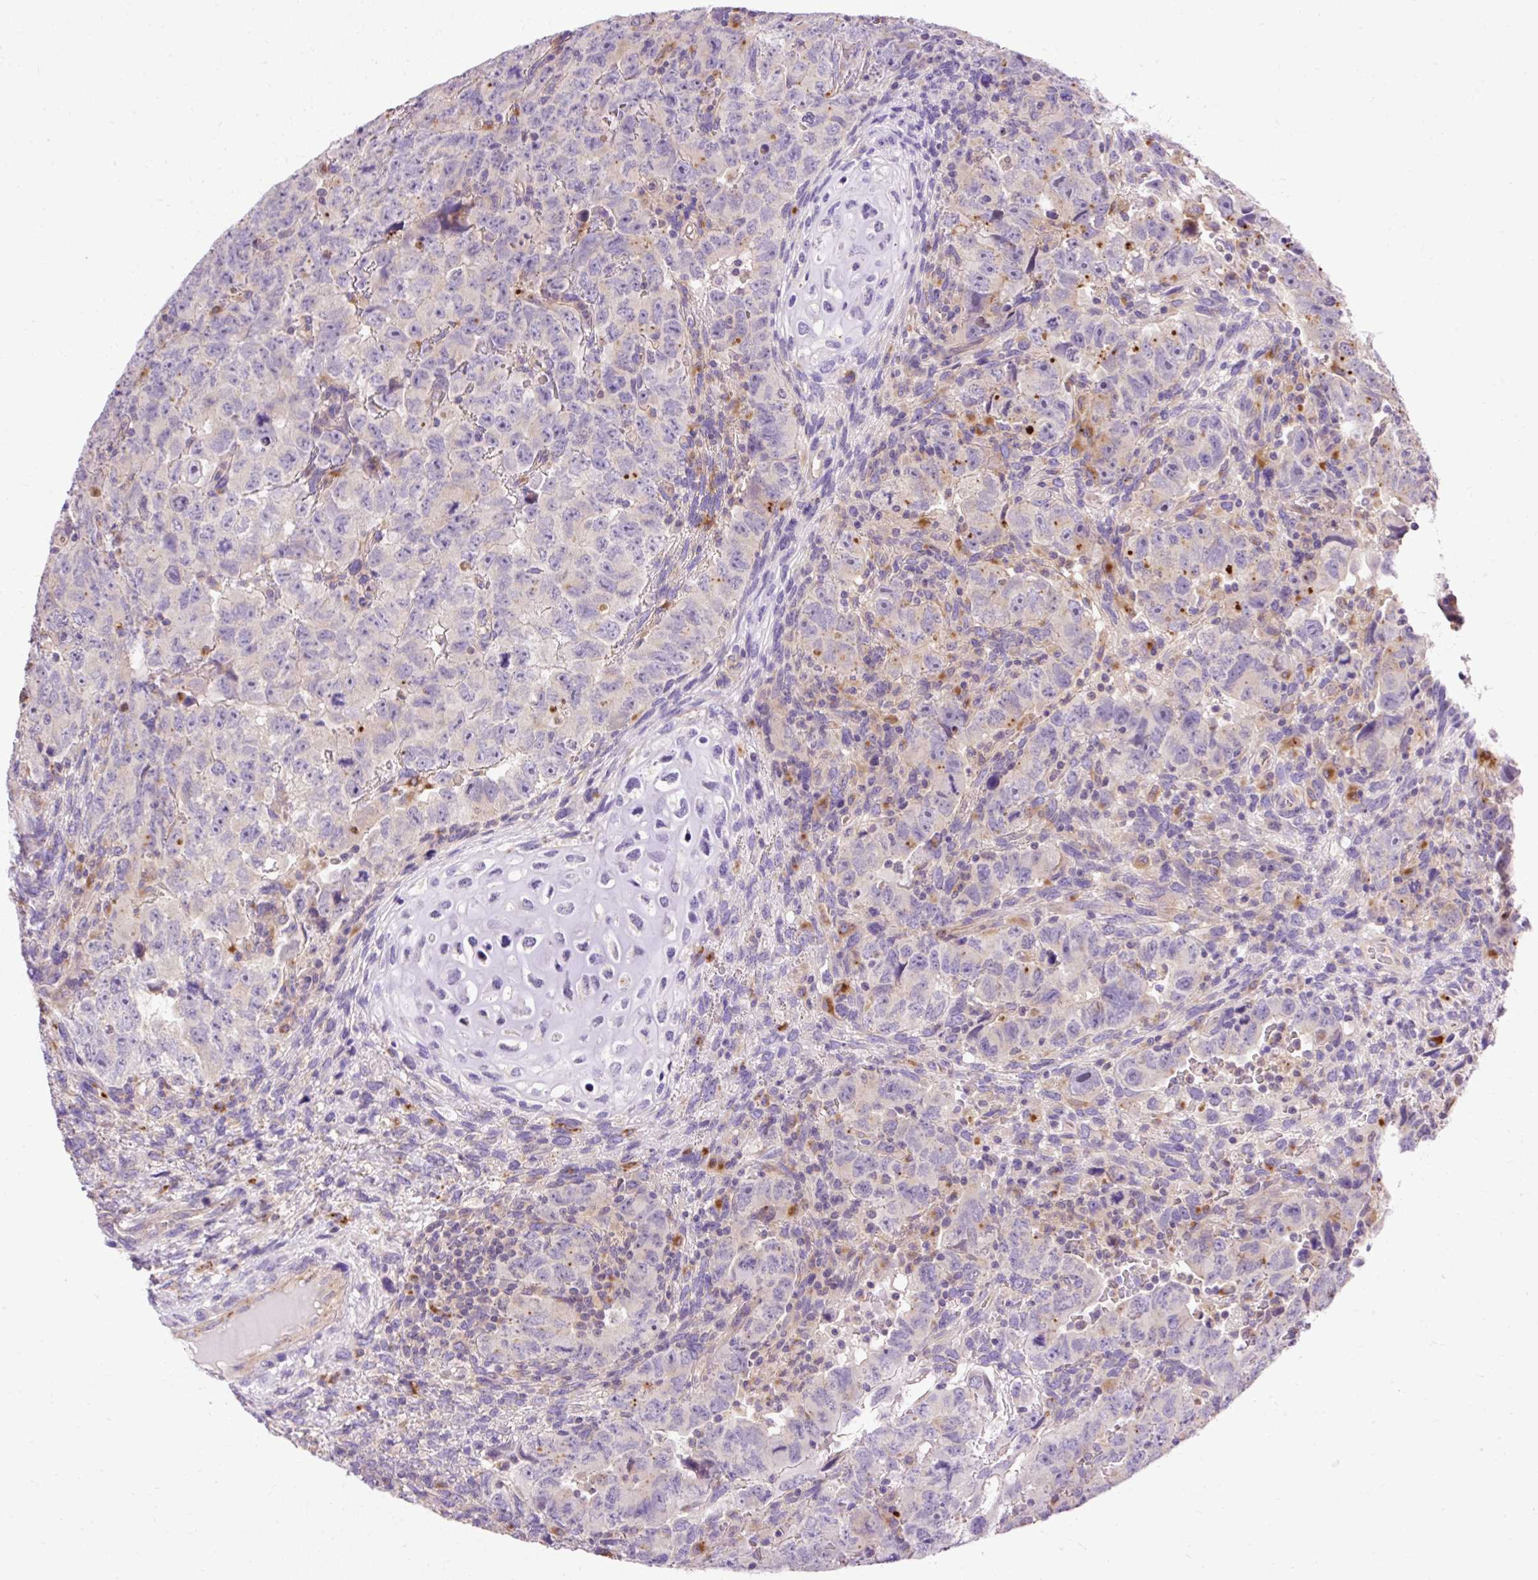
{"staining": {"intensity": "negative", "quantity": "none", "location": "none"}, "tissue": "testis cancer", "cell_type": "Tumor cells", "image_type": "cancer", "snomed": [{"axis": "morphology", "description": "Carcinoma, Embryonal, NOS"}, {"axis": "topography", "description": "Testis"}], "caption": "Immunohistochemistry photomicrograph of human testis embryonal carcinoma stained for a protein (brown), which exhibits no positivity in tumor cells. (Brightfield microscopy of DAB immunohistochemistry (IHC) at high magnification).", "gene": "HEXB", "patient": {"sex": "male", "age": 24}}